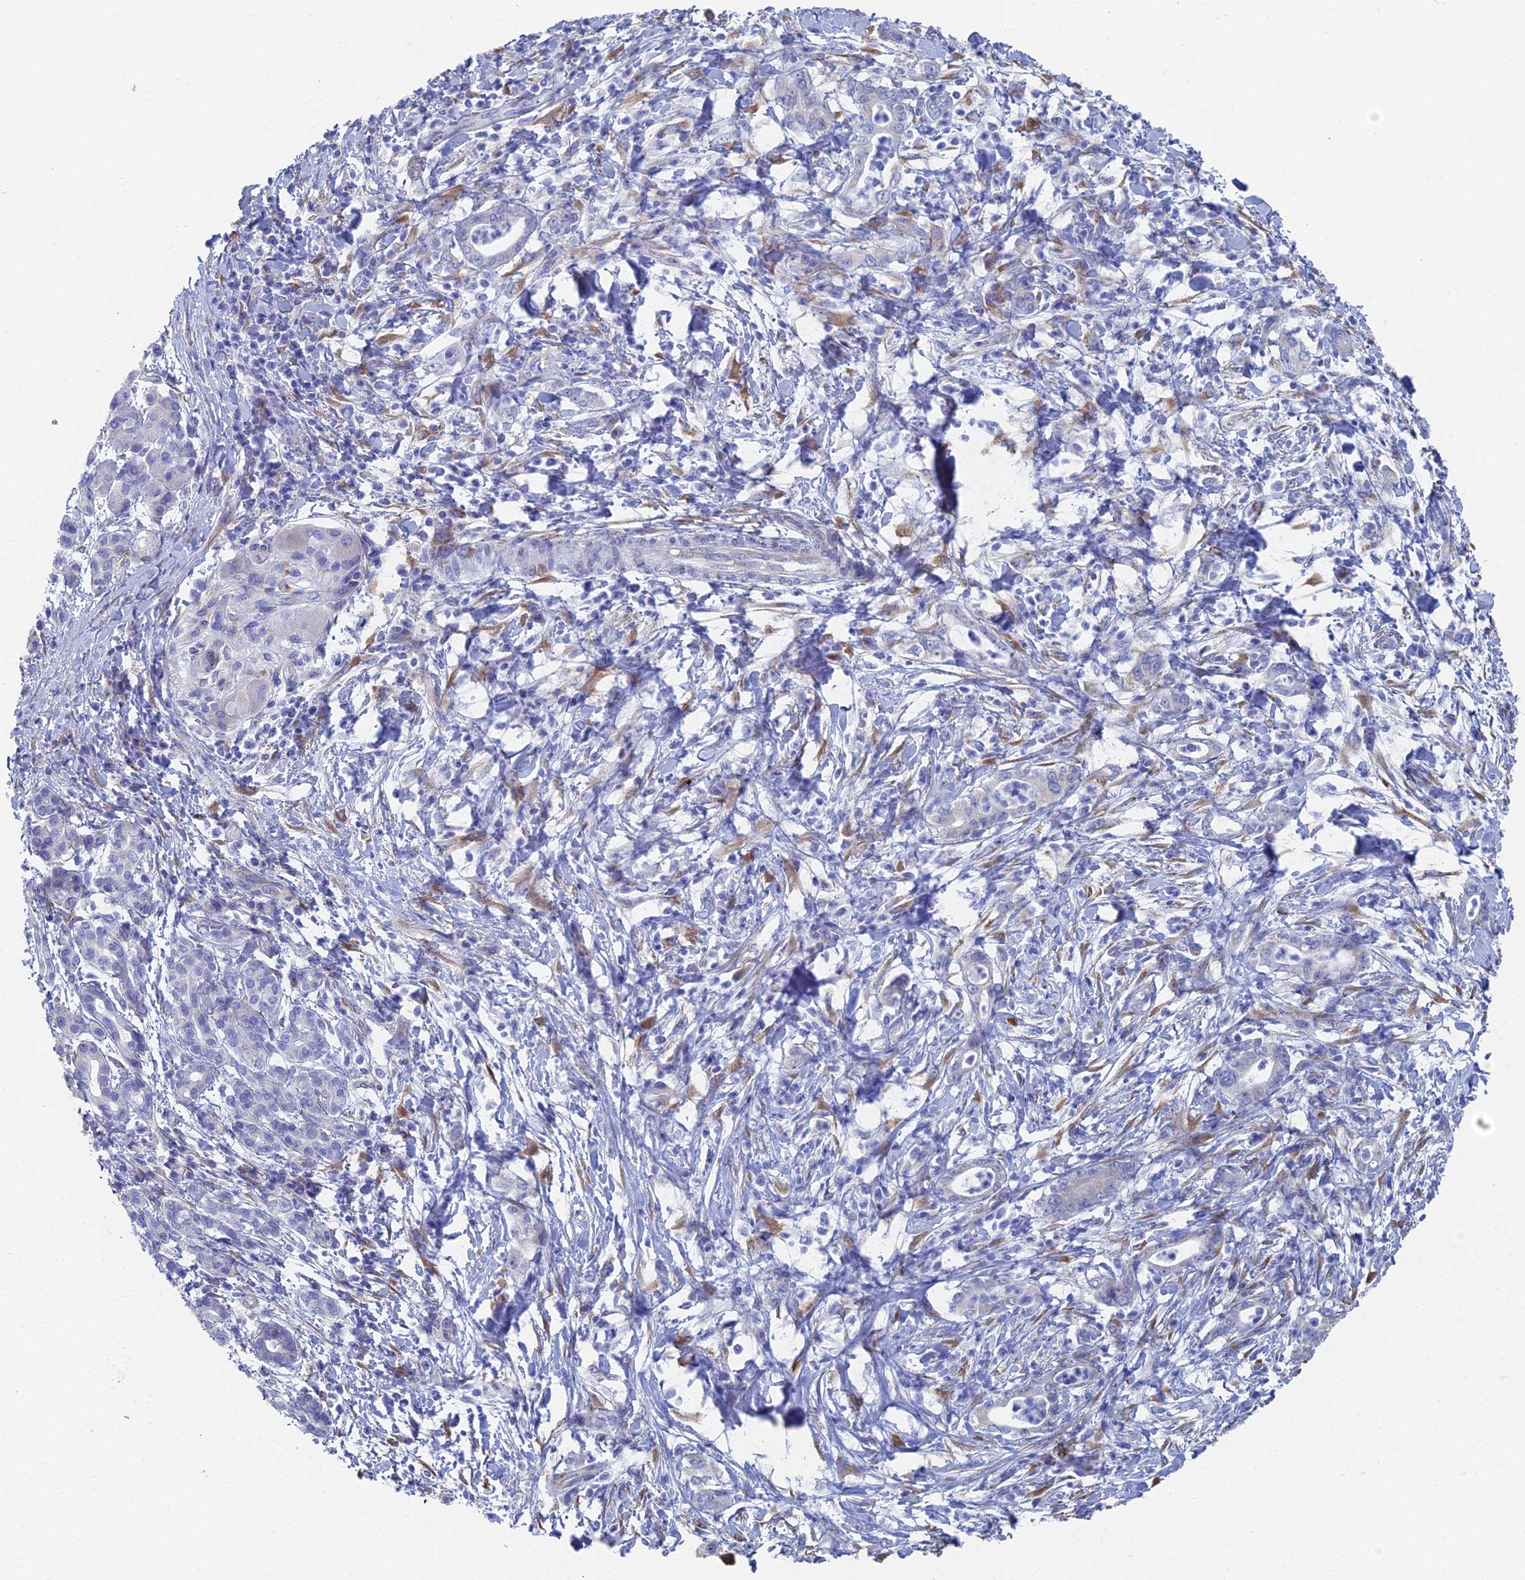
{"staining": {"intensity": "negative", "quantity": "none", "location": "none"}, "tissue": "pancreatic cancer", "cell_type": "Tumor cells", "image_type": "cancer", "snomed": [{"axis": "morphology", "description": "Normal tissue, NOS"}, {"axis": "morphology", "description": "Adenocarcinoma, NOS"}, {"axis": "topography", "description": "Pancreas"}], "caption": "High power microscopy image of an immunohistochemistry photomicrograph of pancreatic cancer (adenocarcinoma), revealing no significant positivity in tumor cells.", "gene": "TNNT3", "patient": {"sex": "female", "age": 55}}